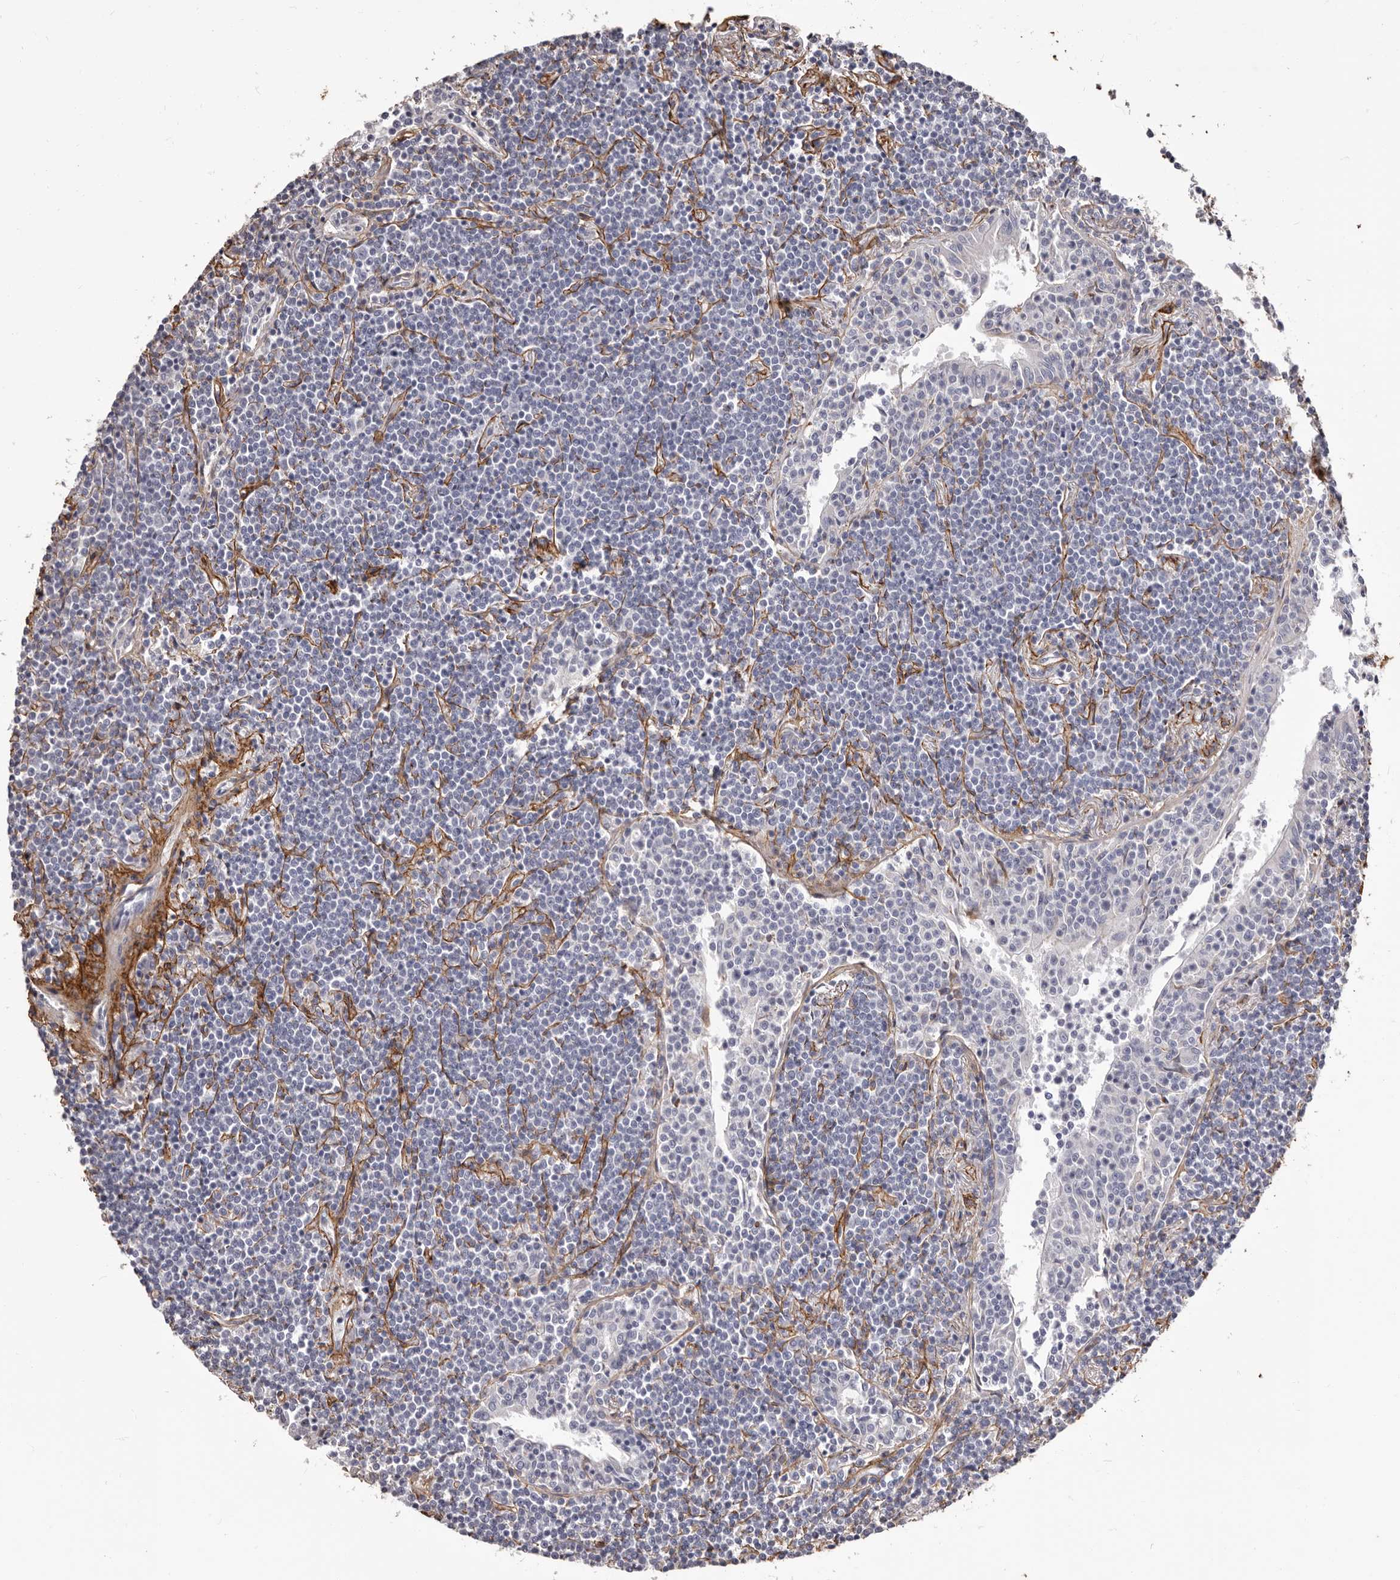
{"staining": {"intensity": "negative", "quantity": "none", "location": "none"}, "tissue": "lymphoma", "cell_type": "Tumor cells", "image_type": "cancer", "snomed": [{"axis": "morphology", "description": "Malignant lymphoma, non-Hodgkin's type, Low grade"}, {"axis": "topography", "description": "Lung"}], "caption": "This is an IHC image of malignant lymphoma, non-Hodgkin's type (low-grade). There is no expression in tumor cells.", "gene": "COL6A1", "patient": {"sex": "female", "age": 71}}